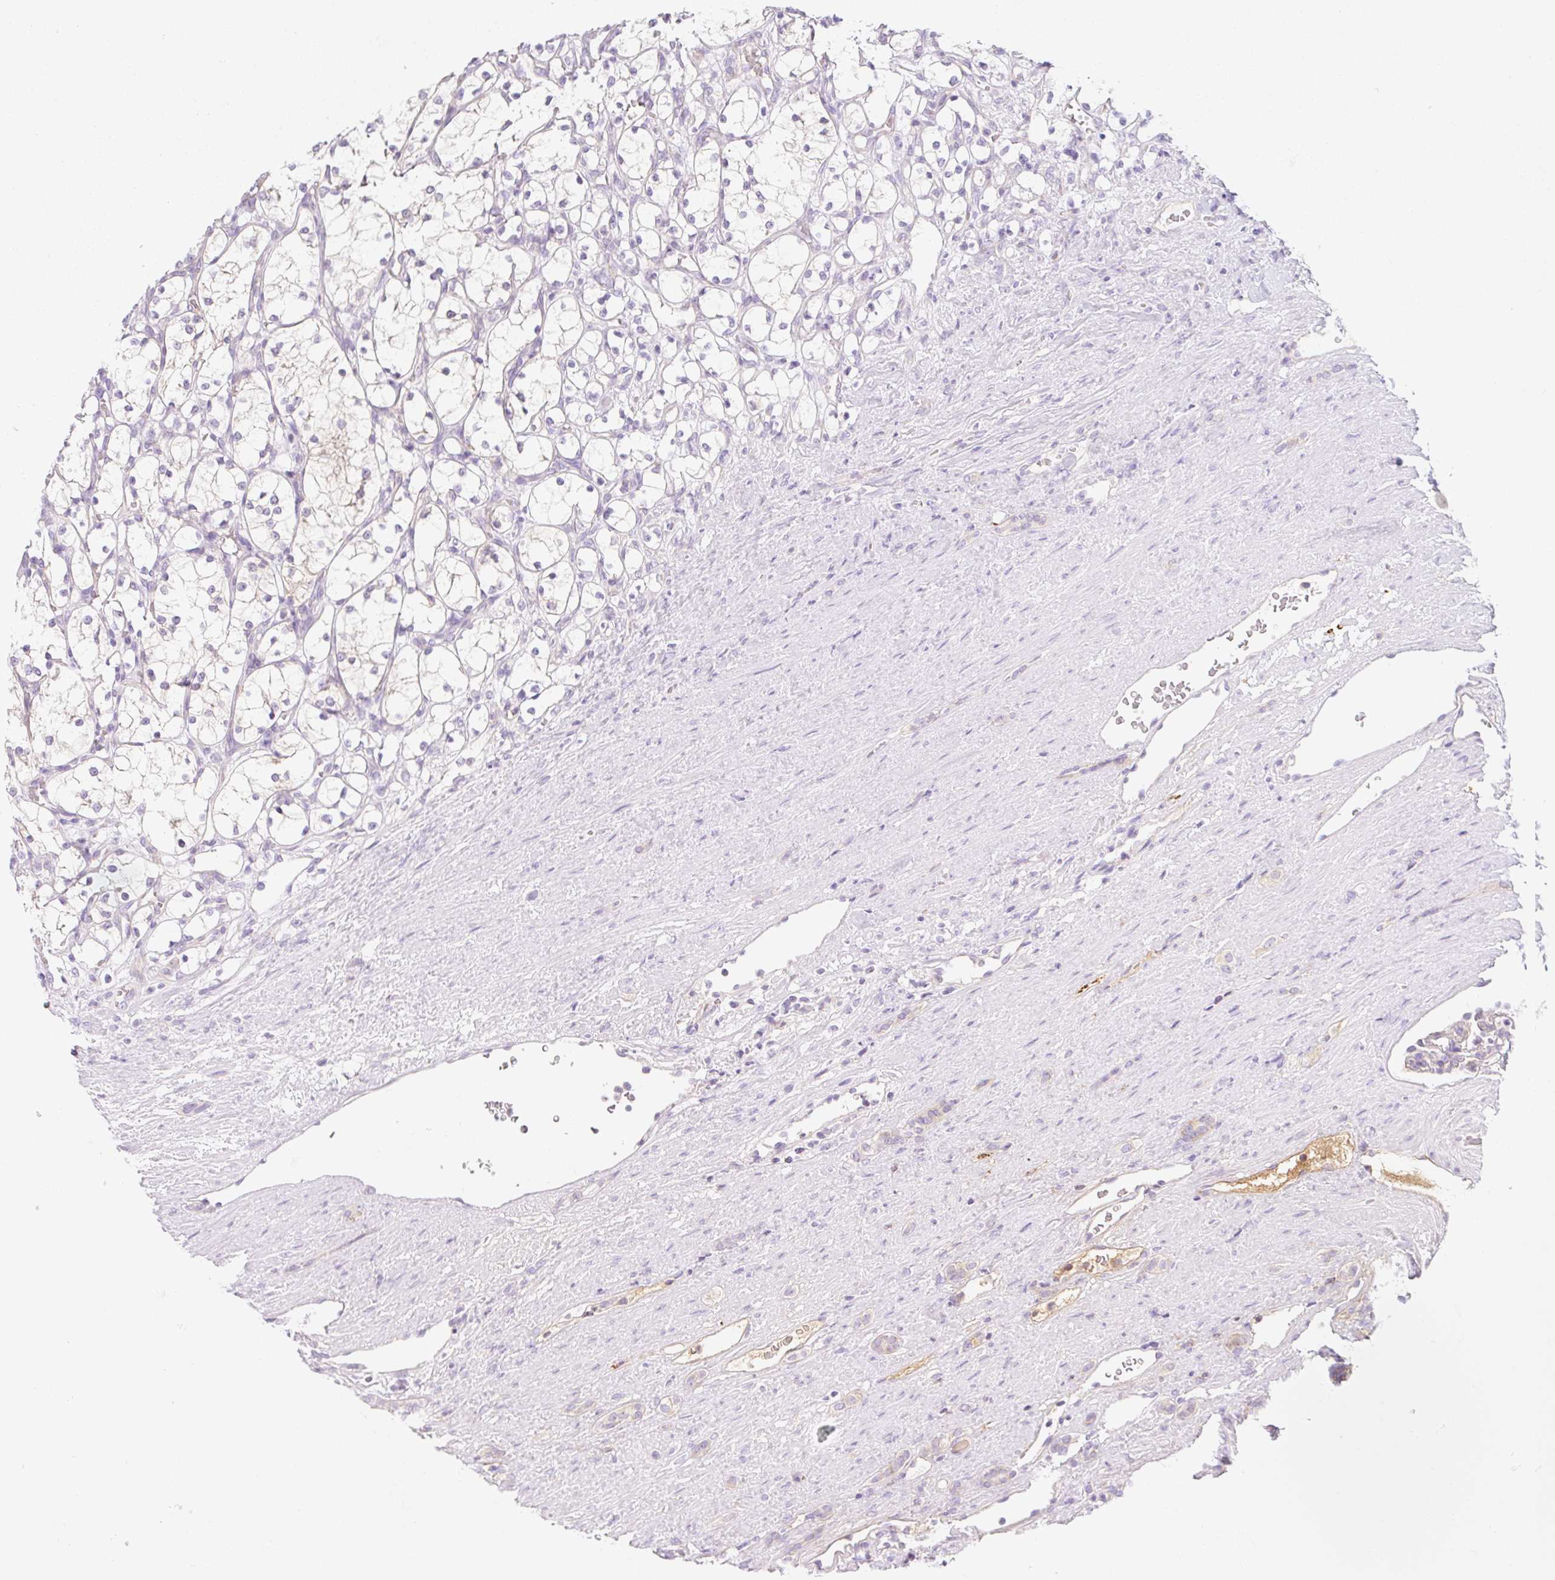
{"staining": {"intensity": "negative", "quantity": "none", "location": "none"}, "tissue": "renal cancer", "cell_type": "Tumor cells", "image_type": "cancer", "snomed": [{"axis": "morphology", "description": "Adenocarcinoma, NOS"}, {"axis": "topography", "description": "Kidney"}], "caption": "Renal cancer (adenocarcinoma) was stained to show a protein in brown. There is no significant expression in tumor cells. The staining is performed using DAB brown chromogen with nuclei counter-stained in using hematoxylin.", "gene": "LYVE1", "patient": {"sex": "female", "age": 69}}